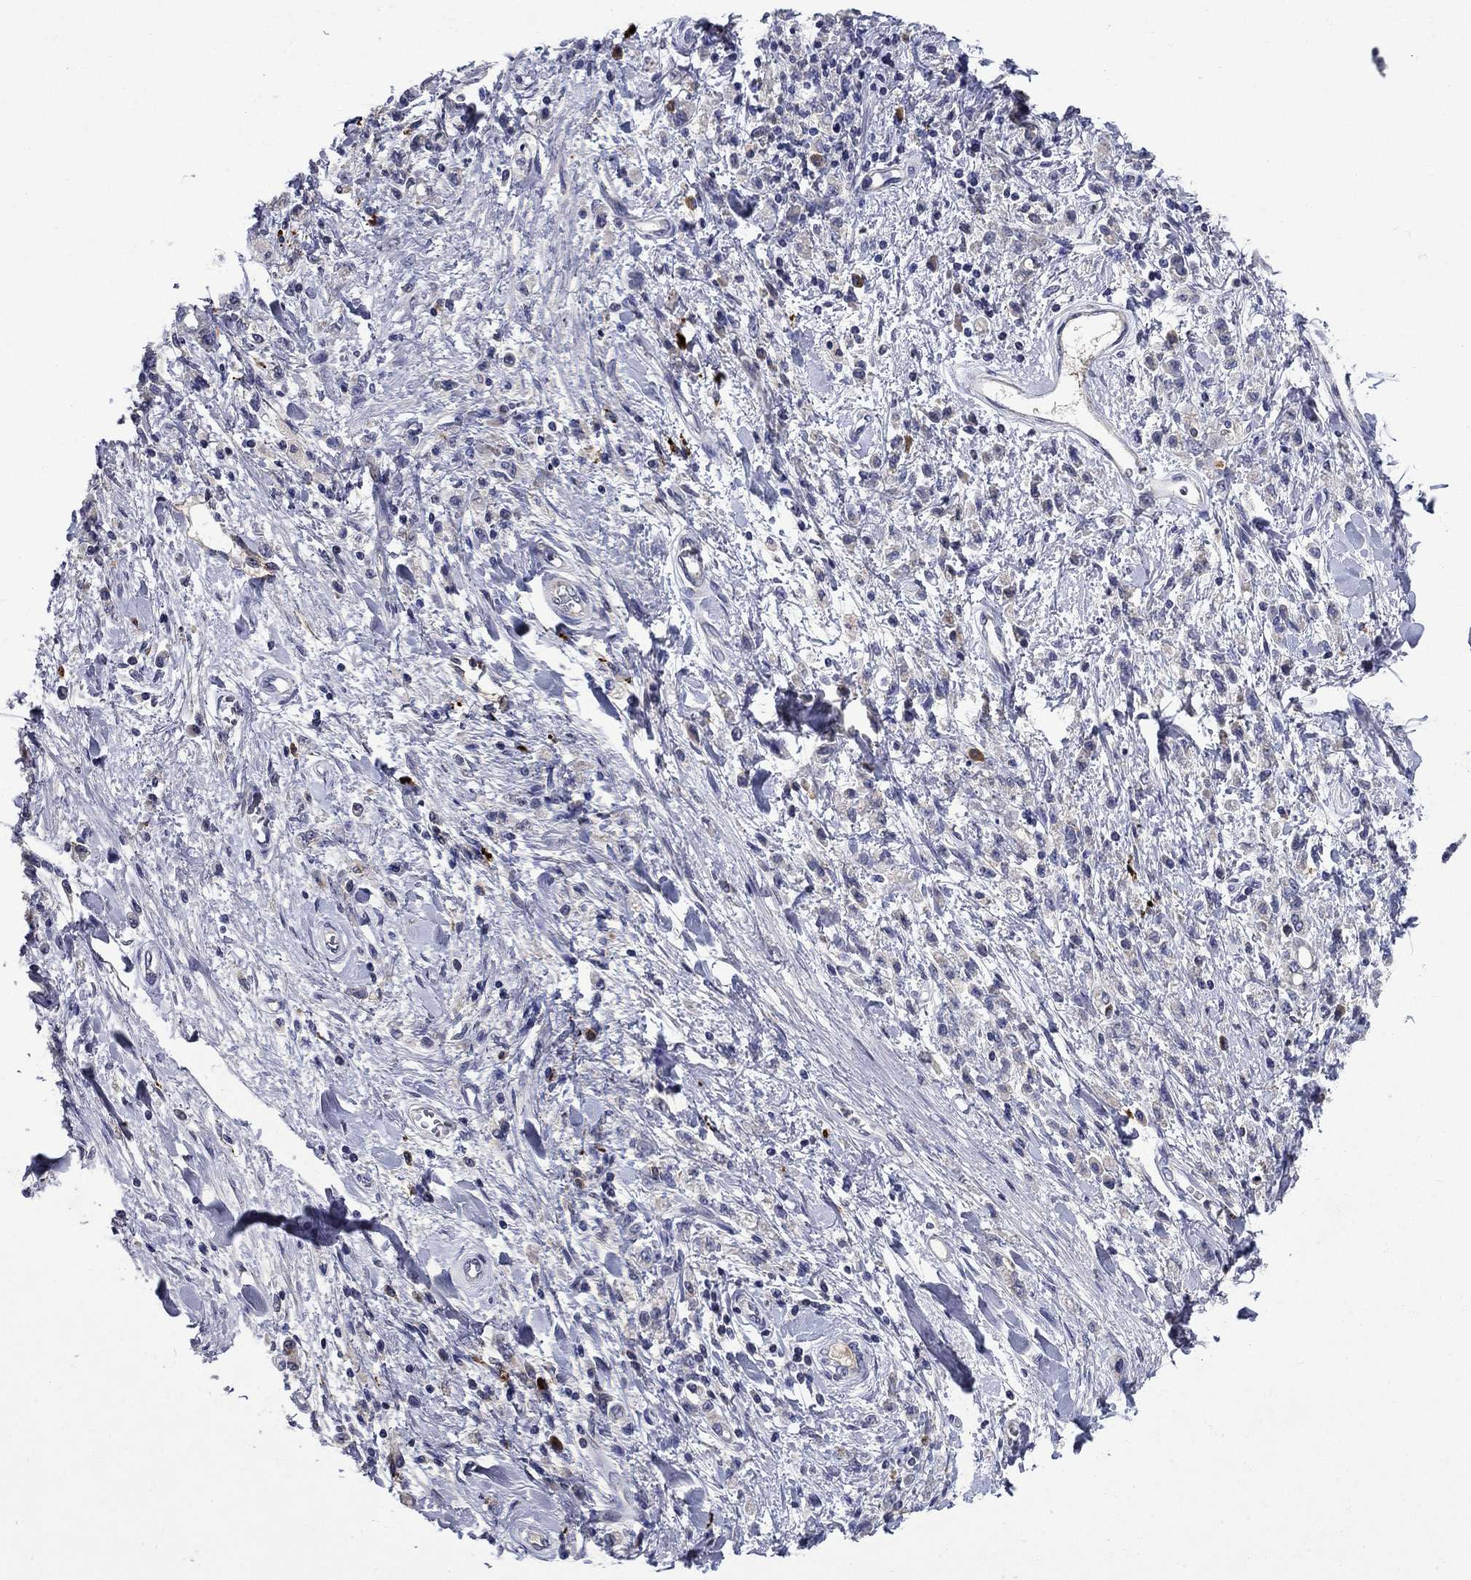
{"staining": {"intensity": "negative", "quantity": "none", "location": "none"}, "tissue": "stomach cancer", "cell_type": "Tumor cells", "image_type": "cancer", "snomed": [{"axis": "morphology", "description": "Adenocarcinoma, NOS"}, {"axis": "topography", "description": "Stomach"}], "caption": "IHC histopathology image of neoplastic tissue: stomach cancer stained with DAB (3,3'-diaminobenzidine) displays no significant protein positivity in tumor cells.", "gene": "STAB2", "patient": {"sex": "male", "age": 77}}